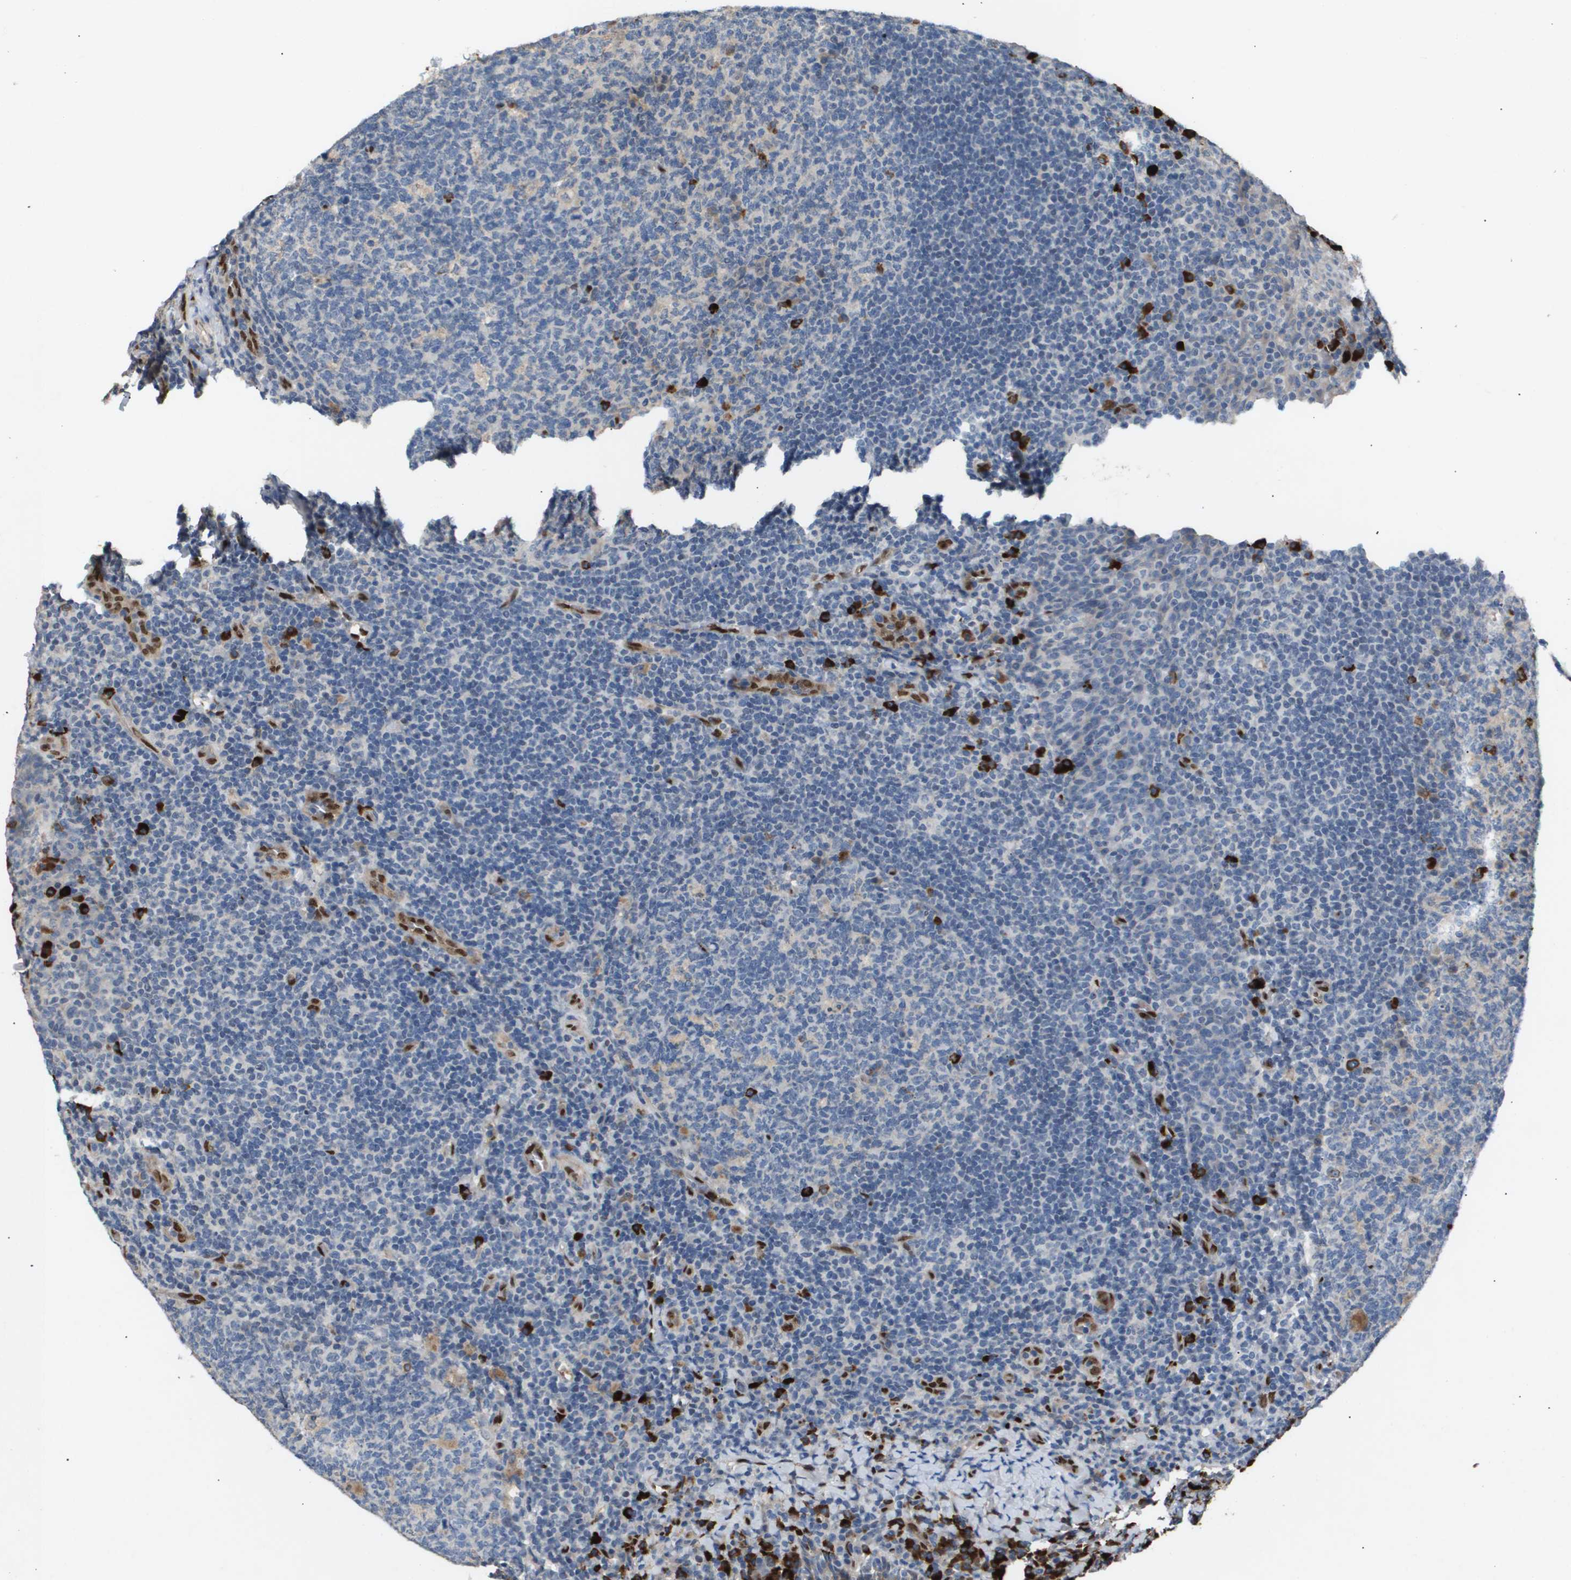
{"staining": {"intensity": "weak", "quantity": "<25%", "location": "cytoplasmic/membranous"}, "tissue": "tonsil", "cell_type": "Germinal center cells", "image_type": "normal", "snomed": [{"axis": "morphology", "description": "Normal tissue, NOS"}, {"axis": "topography", "description": "Tonsil"}], "caption": "Immunohistochemistry photomicrograph of benign human tonsil stained for a protein (brown), which shows no positivity in germinal center cells. (DAB immunohistochemistry, high magnification).", "gene": "ERG", "patient": {"sex": "male", "age": 17}}